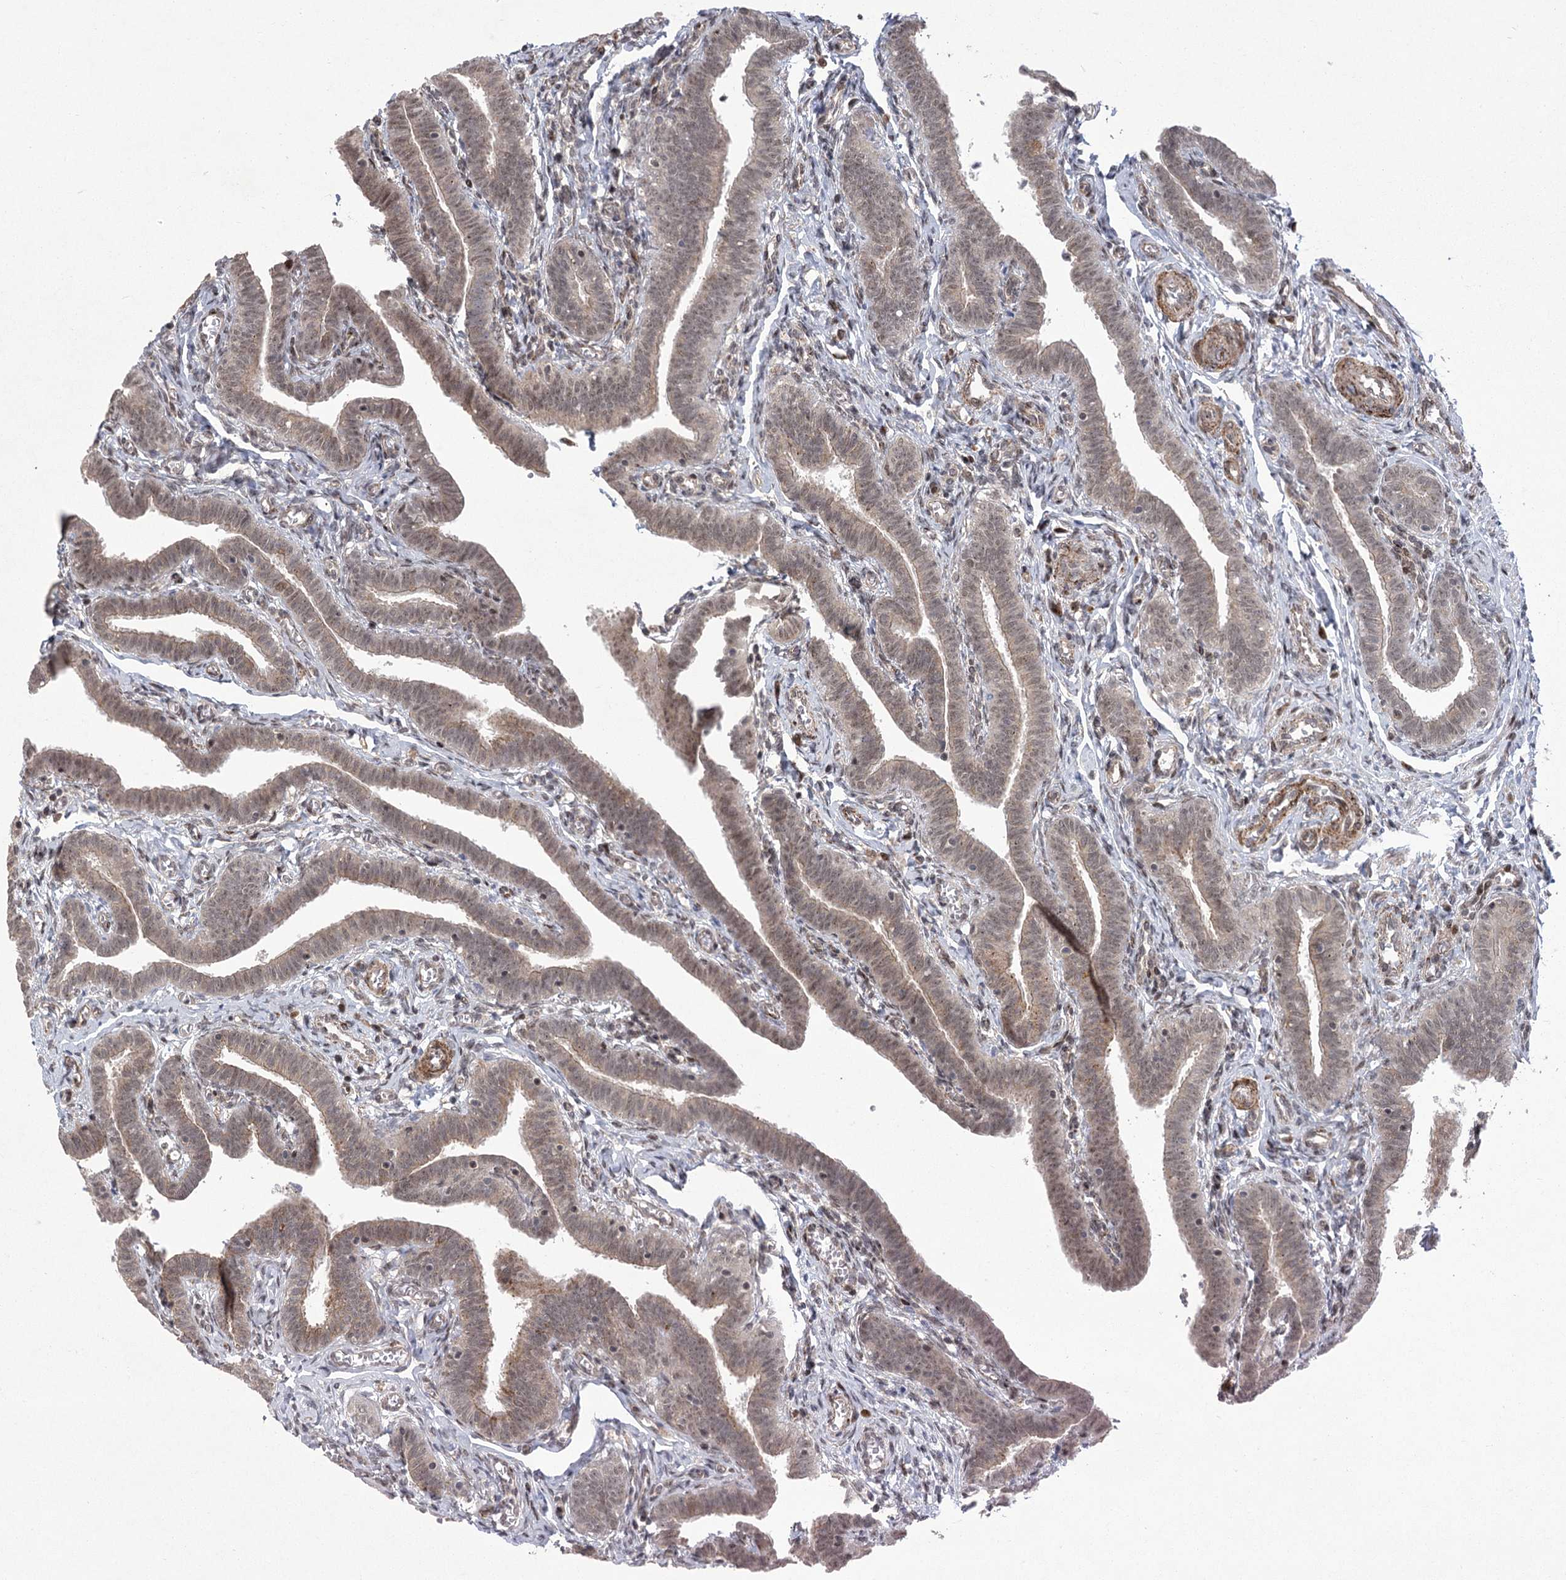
{"staining": {"intensity": "weak", "quantity": "25%-75%", "location": "cytoplasmic/membranous,nuclear"}, "tissue": "fallopian tube", "cell_type": "Glandular cells", "image_type": "normal", "snomed": [{"axis": "morphology", "description": "Normal tissue, NOS"}, {"axis": "topography", "description": "Fallopian tube"}], "caption": "Protein analysis of unremarkable fallopian tube reveals weak cytoplasmic/membranous,nuclear staining in approximately 25%-75% of glandular cells. (DAB IHC, brown staining for protein, blue staining for nuclei).", "gene": "PARM1", "patient": {"sex": "female", "age": 36}}